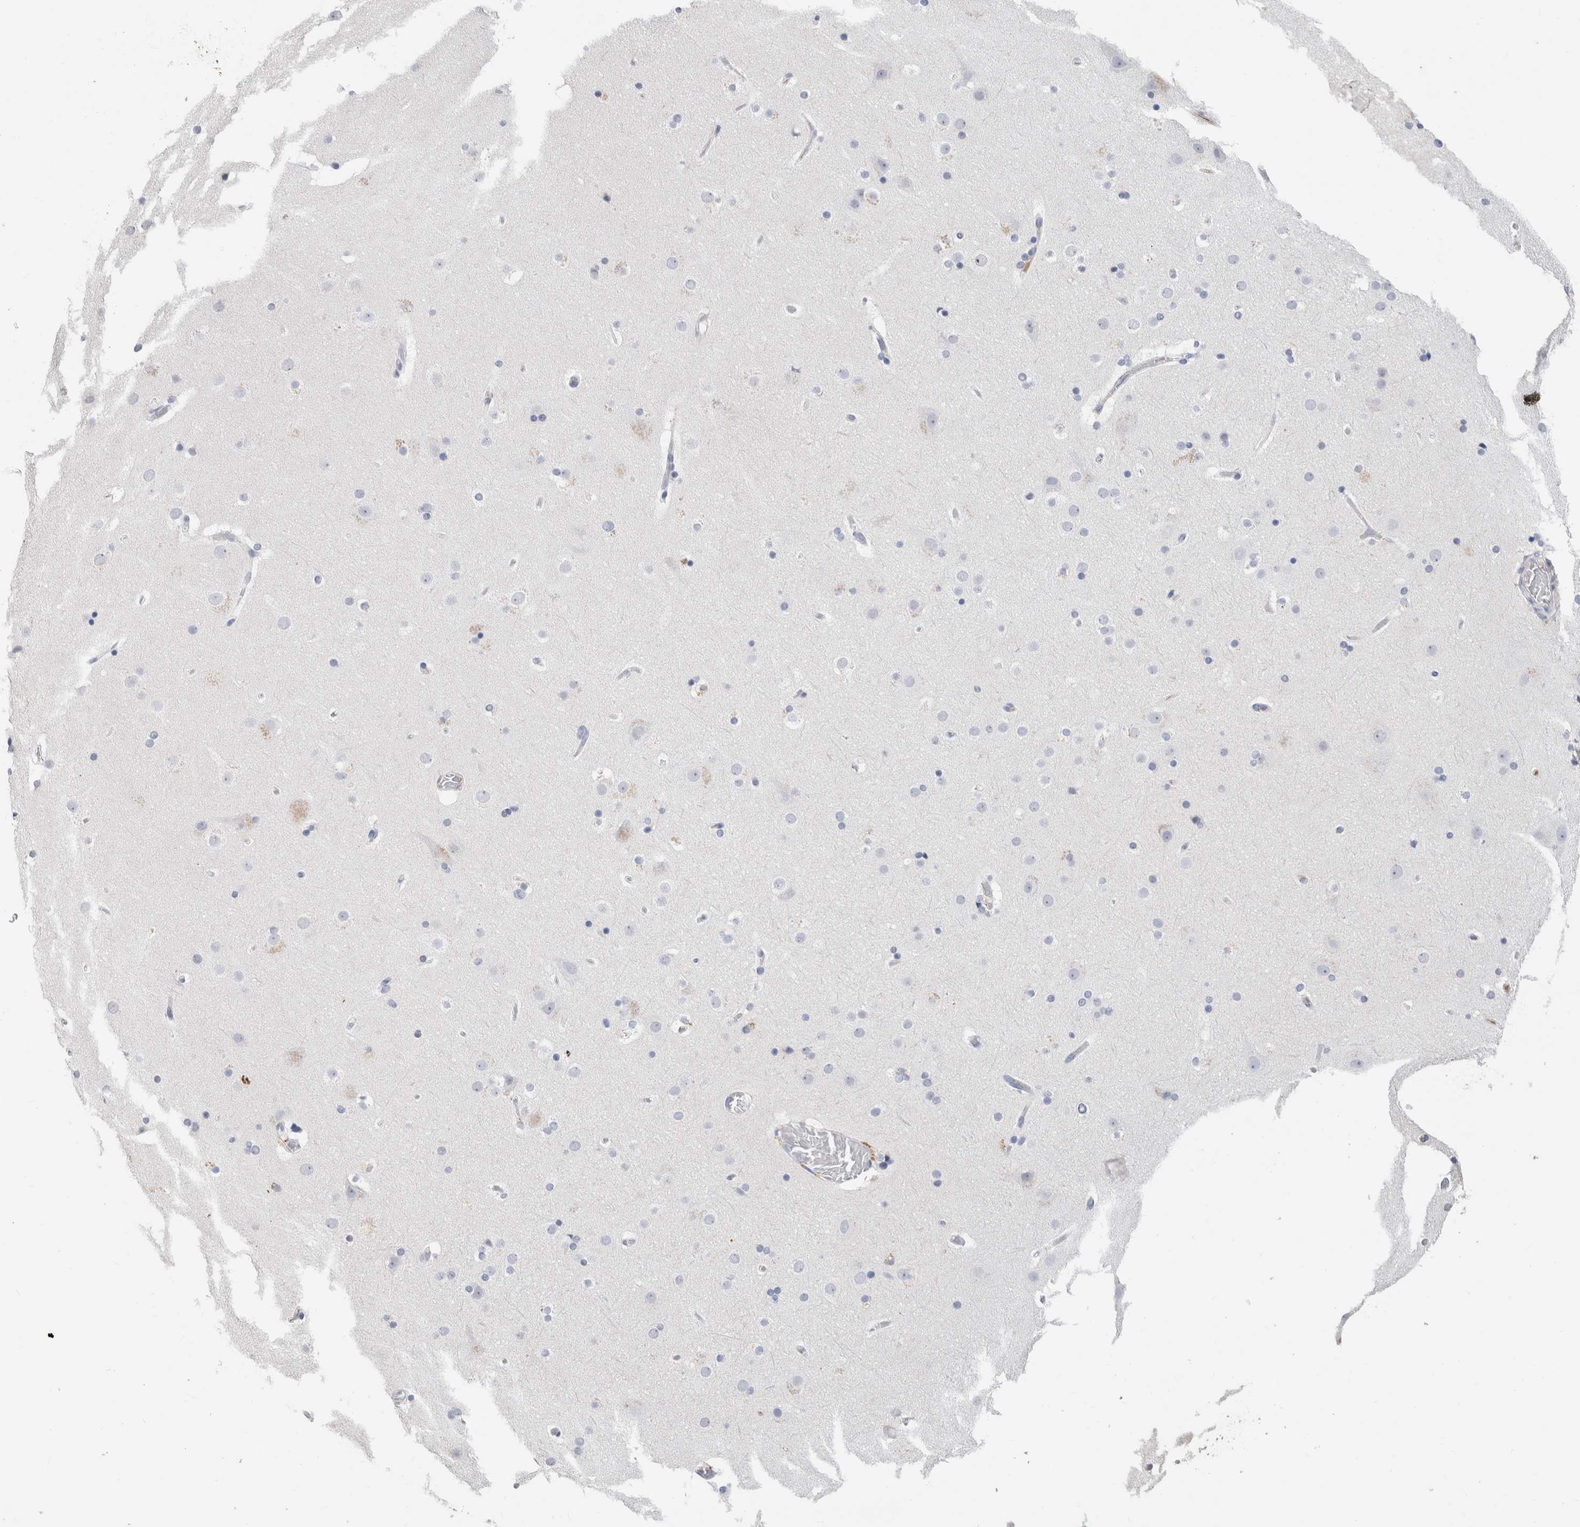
{"staining": {"intensity": "negative", "quantity": "none", "location": "none"}, "tissue": "cerebral cortex", "cell_type": "Endothelial cells", "image_type": "normal", "snomed": [{"axis": "morphology", "description": "Normal tissue, NOS"}, {"axis": "topography", "description": "Cerebral cortex"}], "caption": "IHC of normal human cerebral cortex displays no staining in endothelial cells.", "gene": "SCGB1A1", "patient": {"sex": "male", "age": 57}}